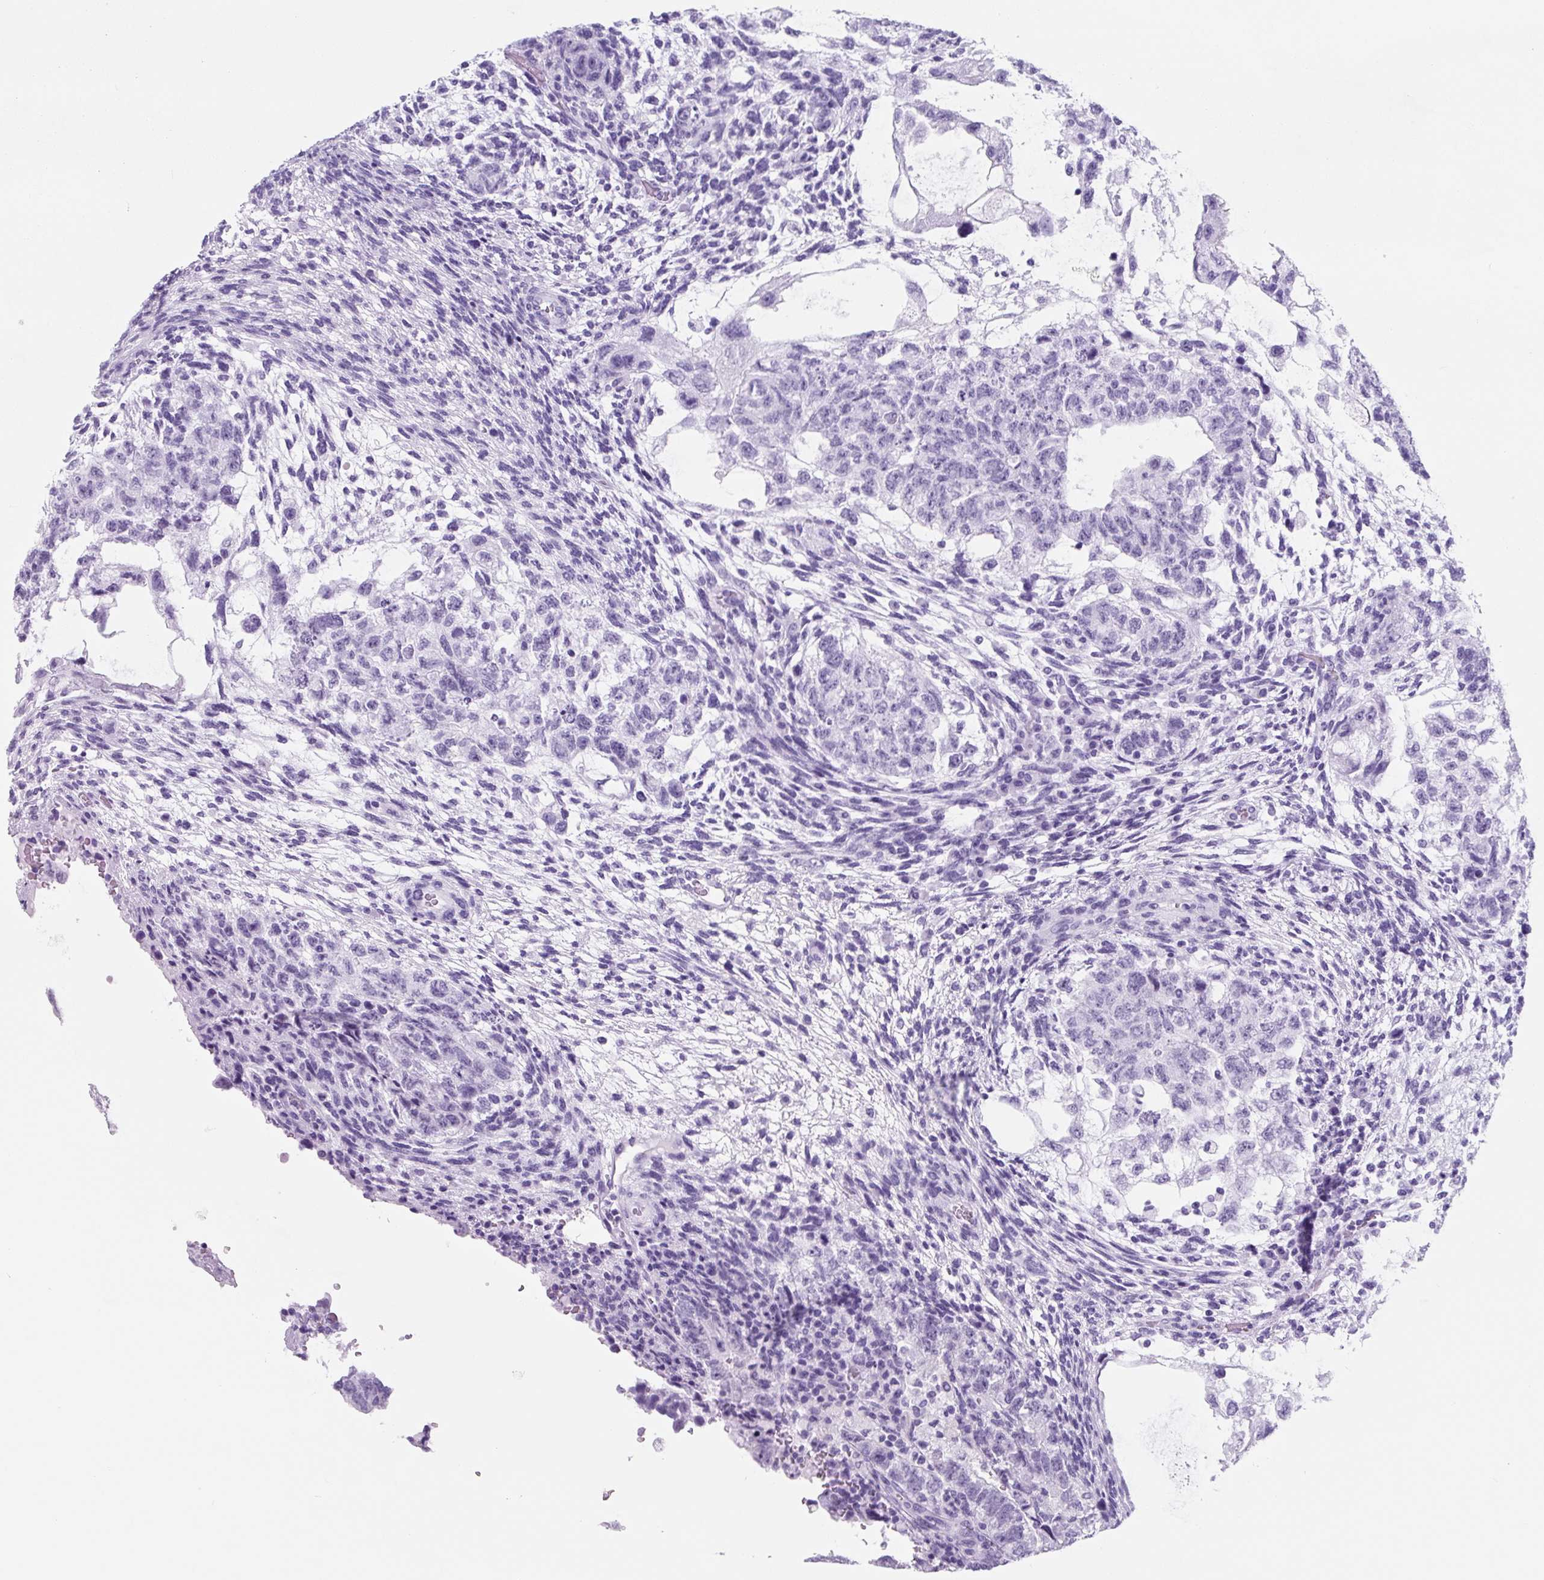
{"staining": {"intensity": "negative", "quantity": "none", "location": "none"}, "tissue": "testis cancer", "cell_type": "Tumor cells", "image_type": "cancer", "snomed": [{"axis": "morphology", "description": "Normal tissue, NOS"}, {"axis": "morphology", "description": "Carcinoma, Embryonal, NOS"}, {"axis": "topography", "description": "Testis"}], "caption": "Tumor cells show no significant staining in embryonal carcinoma (testis).", "gene": "TNFRSF8", "patient": {"sex": "male", "age": 36}}